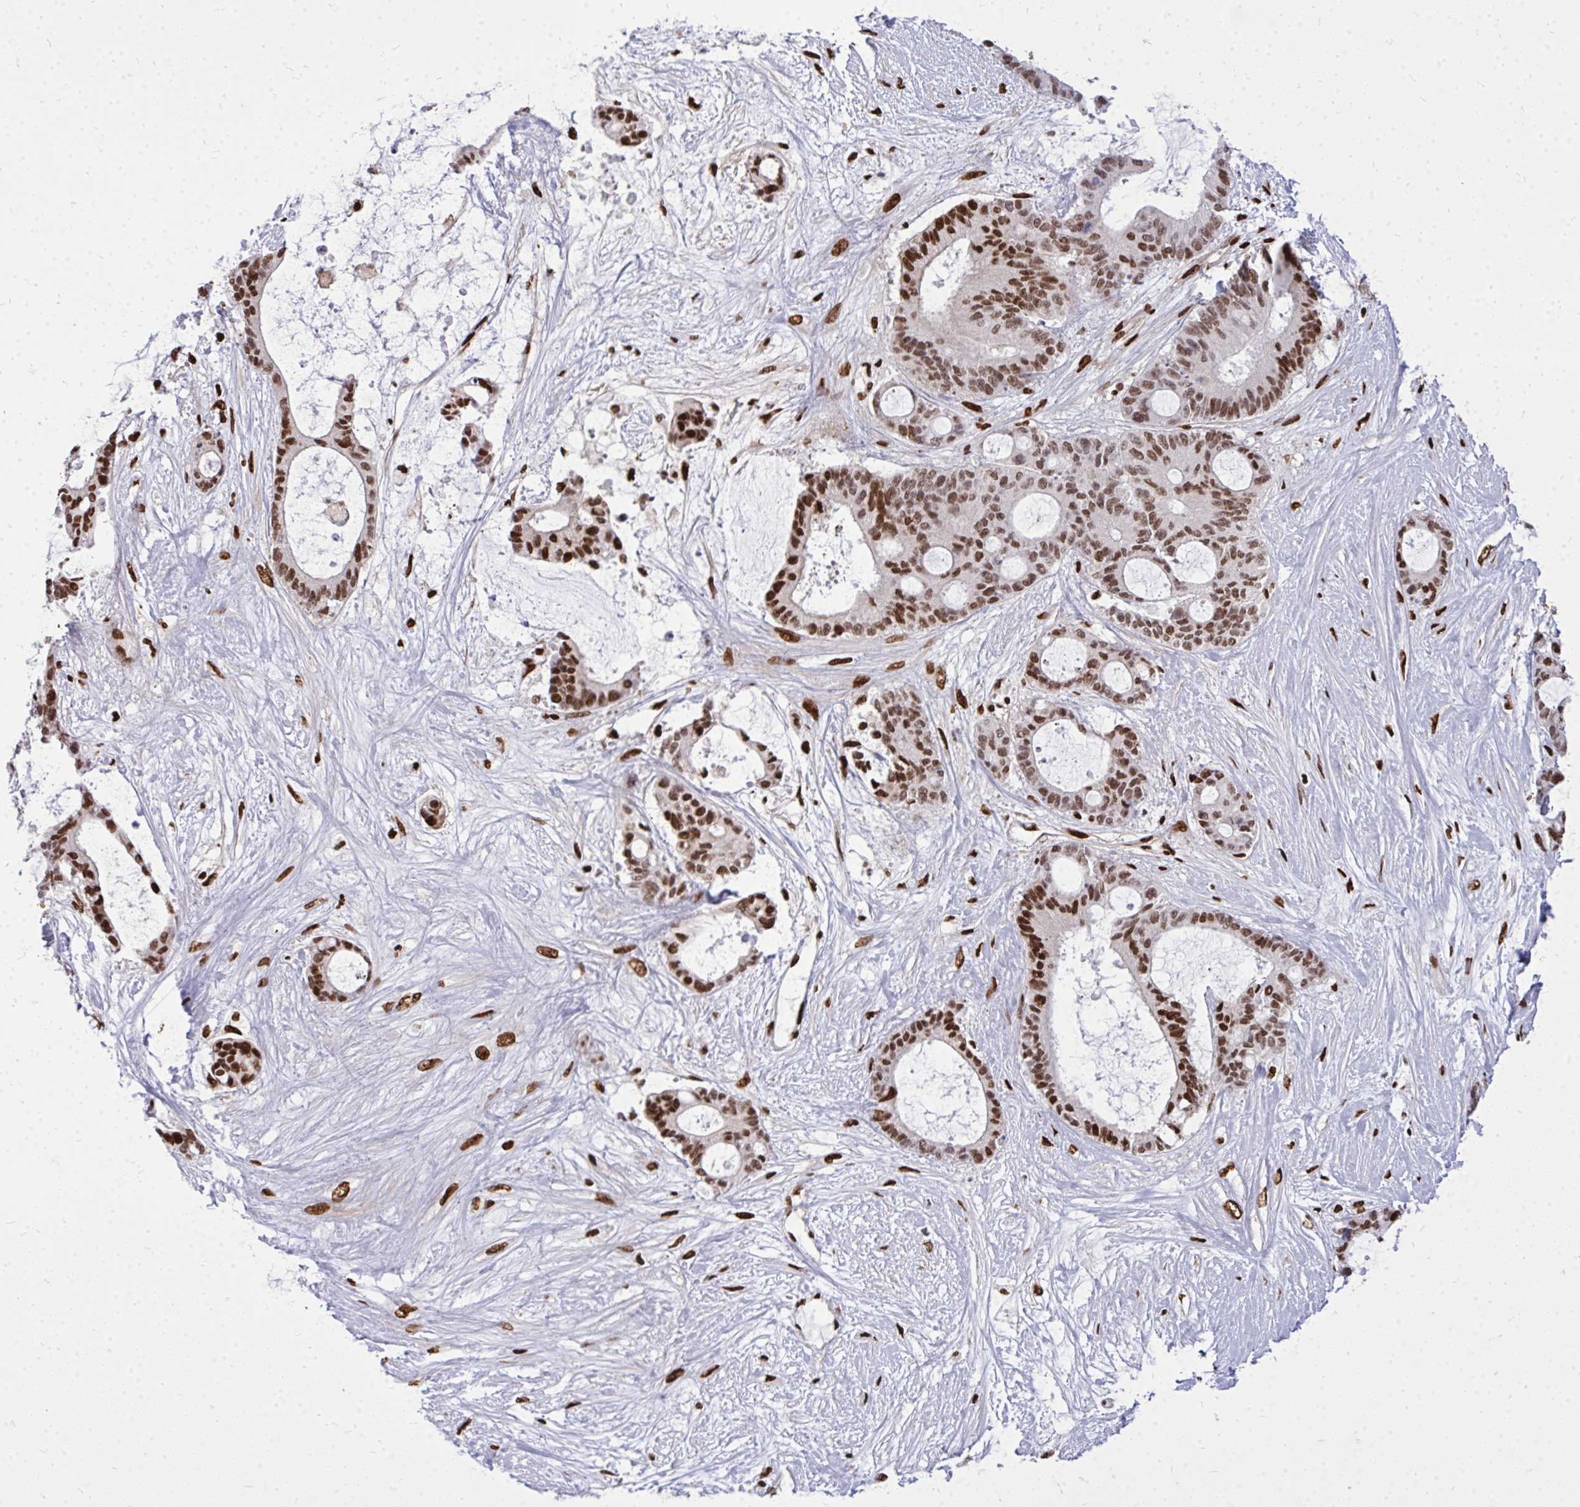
{"staining": {"intensity": "strong", "quantity": ">75%", "location": "nuclear"}, "tissue": "liver cancer", "cell_type": "Tumor cells", "image_type": "cancer", "snomed": [{"axis": "morphology", "description": "Normal tissue, NOS"}, {"axis": "morphology", "description": "Cholangiocarcinoma"}, {"axis": "topography", "description": "Liver"}, {"axis": "topography", "description": "Peripheral nerve tissue"}], "caption": "Immunohistochemical staining of cholangiocarcinoma (liver) exhibits high levels of strong nuclear positivity in approximately >75% of tumor cells.", "gene": "TBL1Y", "patient": {"sex": "female", "age": 73}}